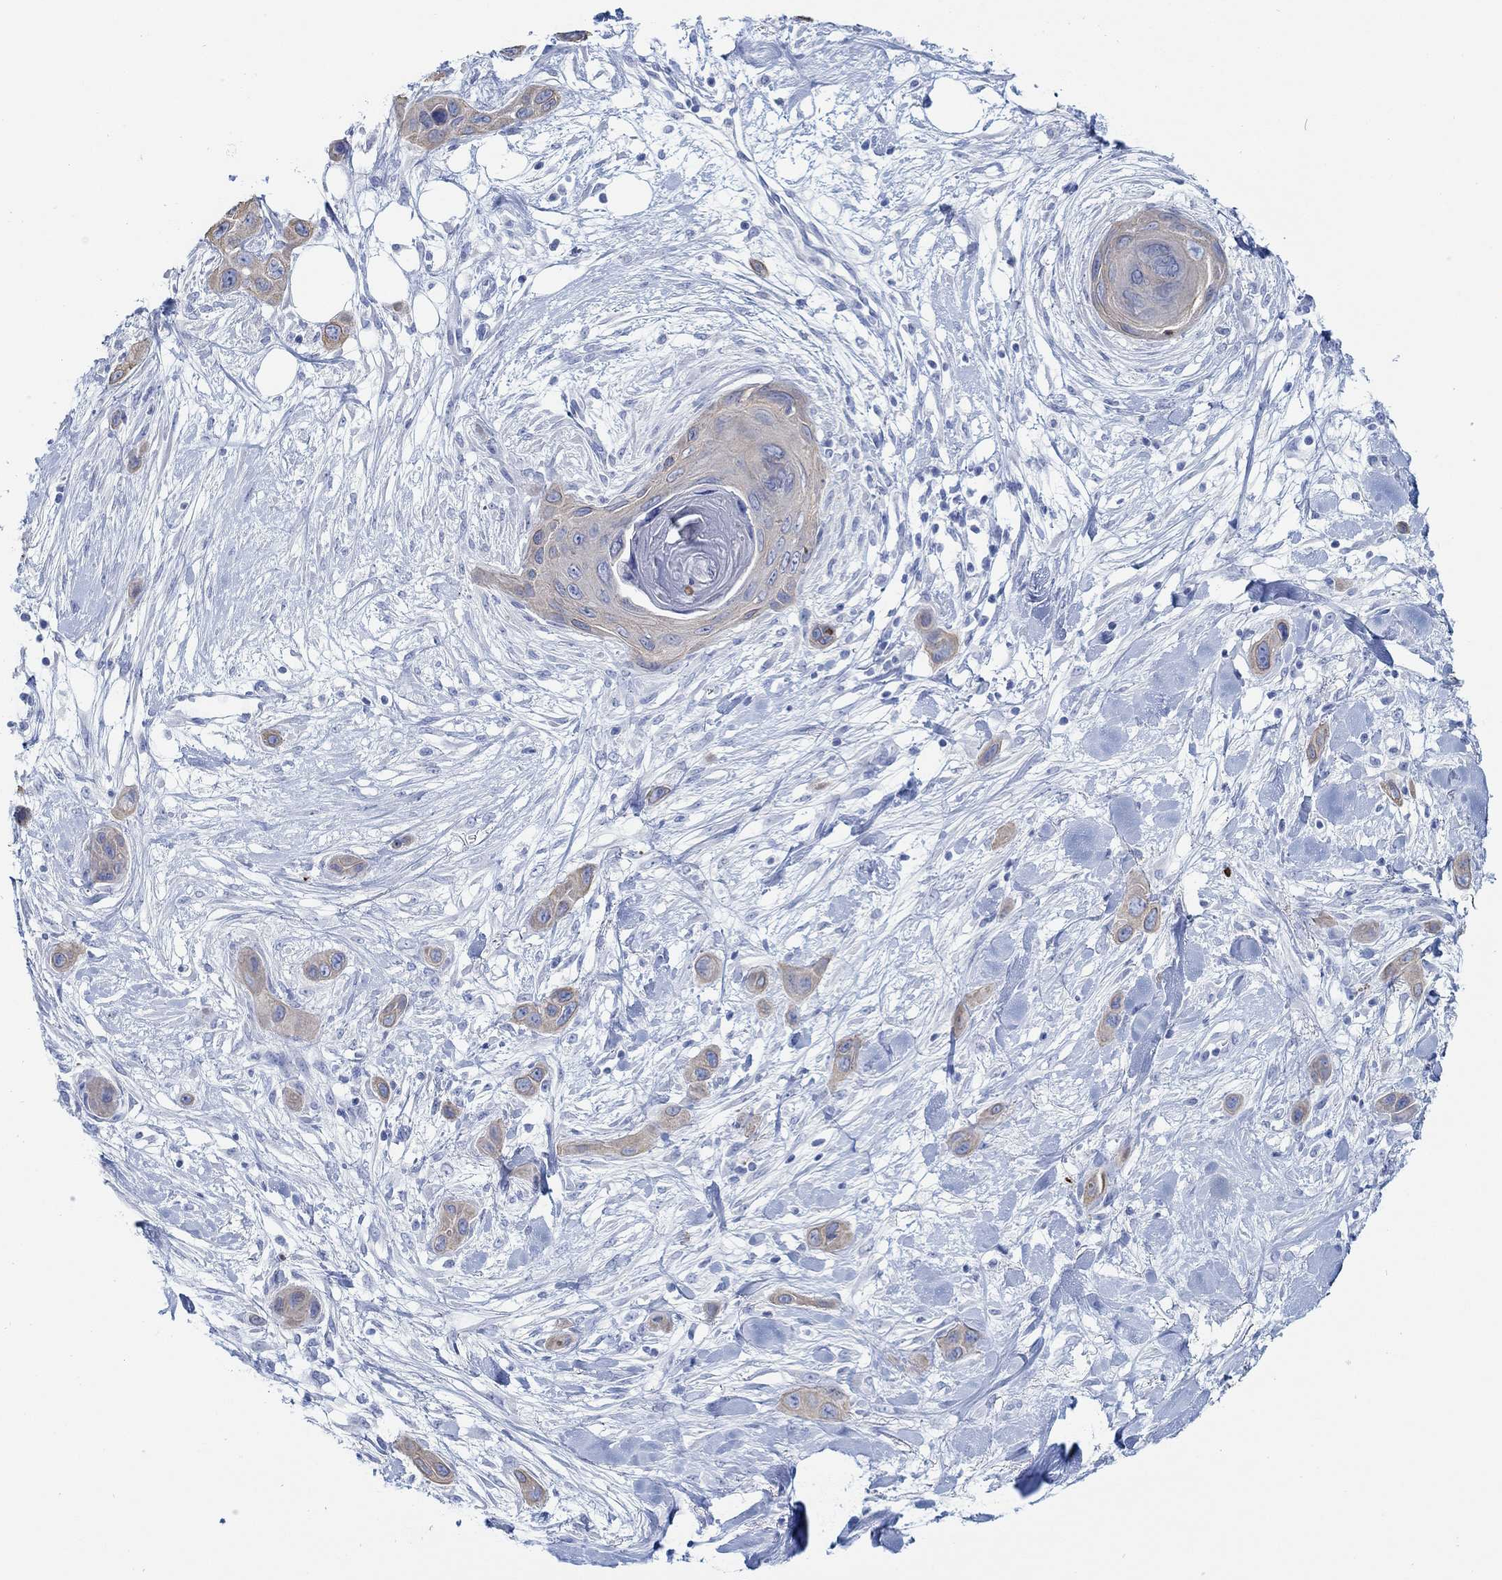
{"staining": {"intensity": "weak", "quantity": "25%-75%", "location": "cytoplasmic/membranous"}, "tissue": "skin cancer", "cell_type": "Tumor cells", "image_type": "cancer", "snomed": [{"axis": "morphology", "description": "Squamous cell carcinoma, NOS"}, {"axis": "topography", "description": "Skin"}], "caption": "Skin cancer (squamous cell carcinoma) stained with DAB (3,3'-diaminobenzidine) immunohistochemistry demonstrates low levels of weak cytoplasmic/membranous staining in about 25%-75% of tumor cells. (DAB (3,3'-diaminobenzidine) = brown stain, brightfield microscopy at high magnification).", "gene": "AK8", "patient": {"sex": "male", "age": 79}}